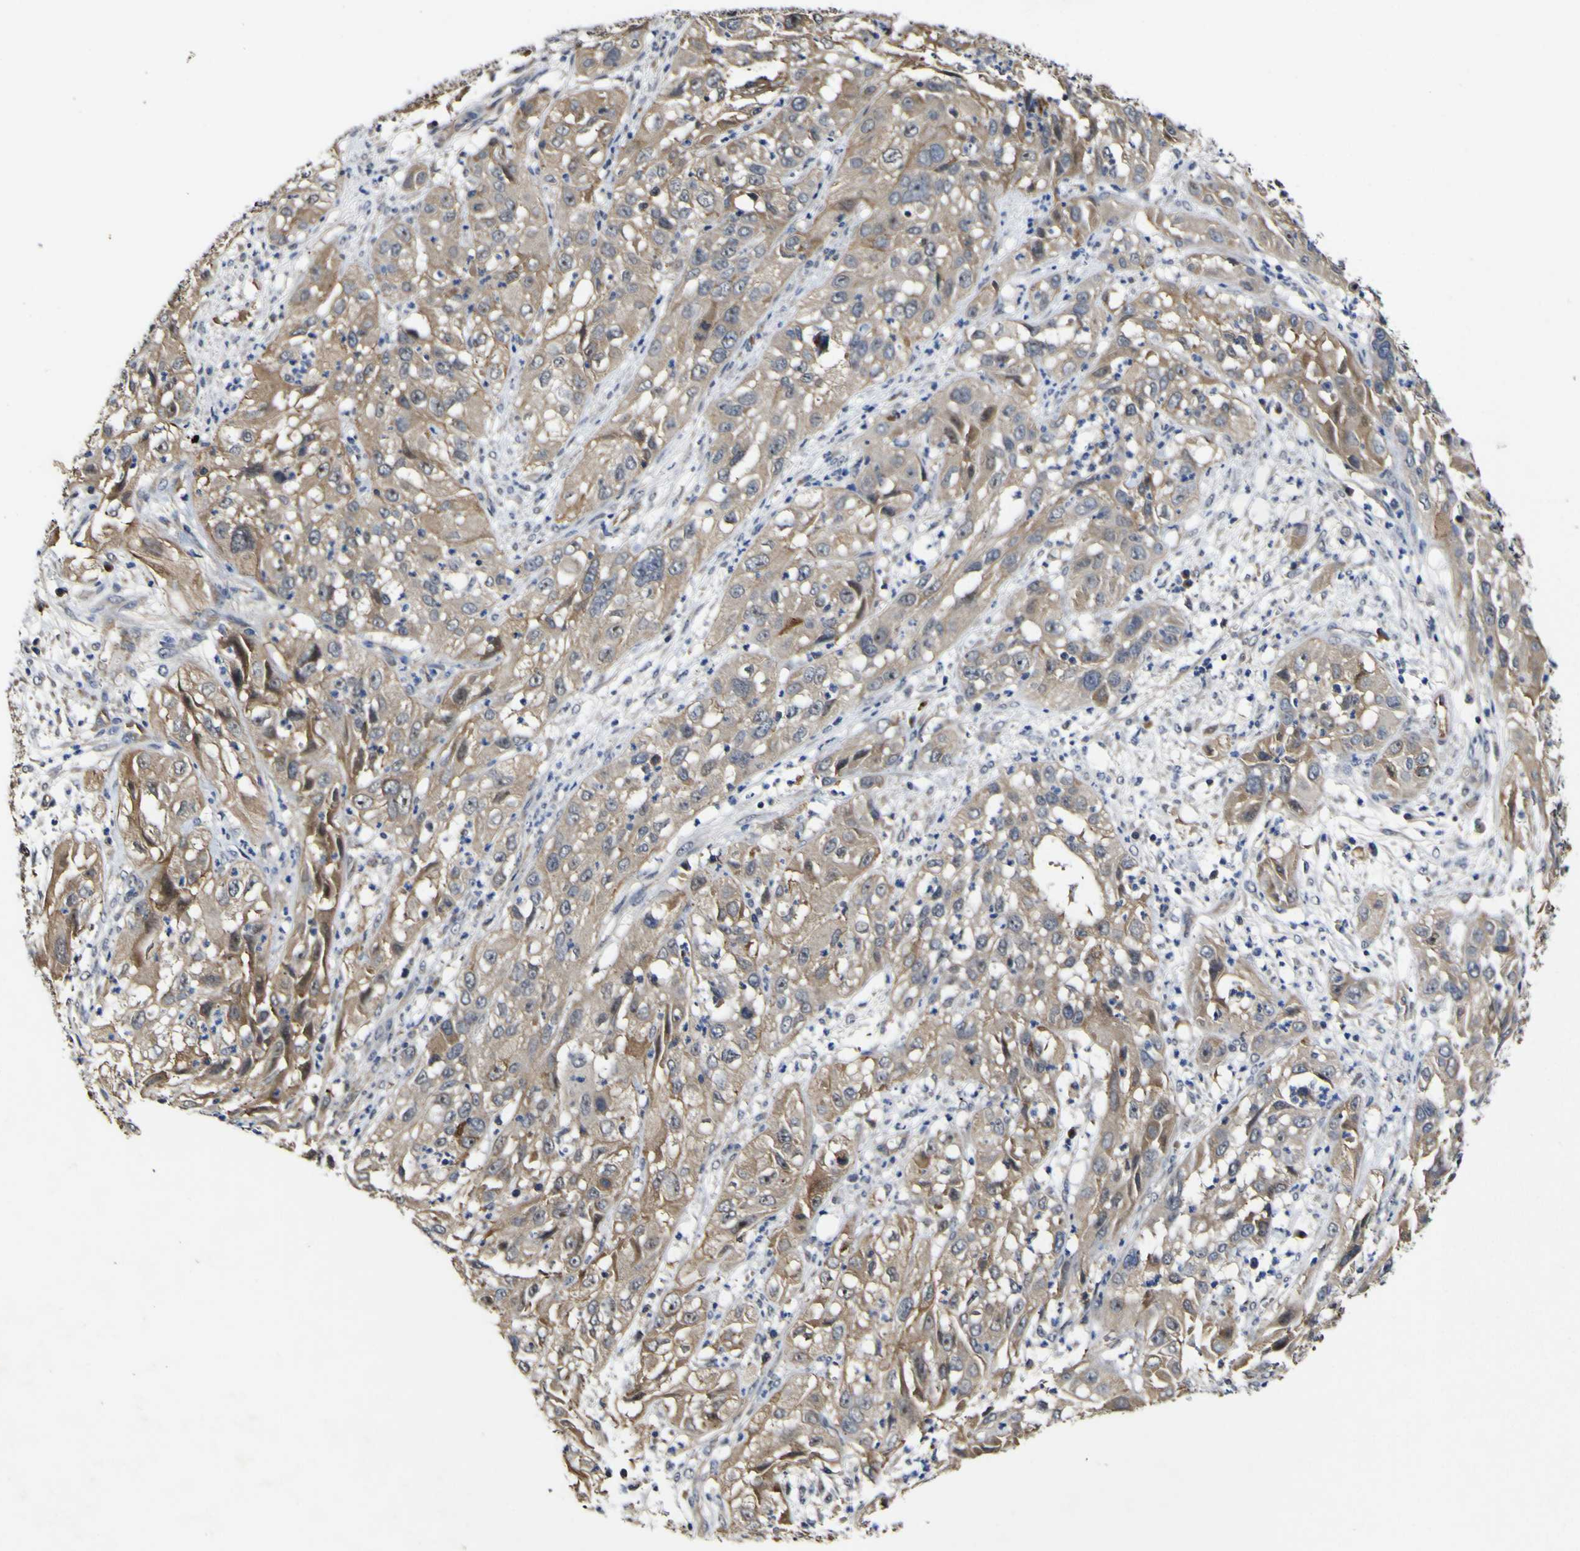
{"staining": {"intensity": "weak", "quantity": ">75%", "location": "cytoplasmic/membranous"}, "tissue": "cervical cancer", "cell_type": "Tumor cells", "image_type": "cancer", "snomed": [{"axis": "morphology", "description": "Squamous cell carcinoma, NOS"}, {"axis": "topography", "description": "Cervix"}], "caption": "Tumor cells show low levels of weak cytoplasmic/membranous expression in approximately >75% of cells in squamous cell carcinoma (cervical).", "gene": "CCL2", "patient": {"sex": "female", "age": 32}}